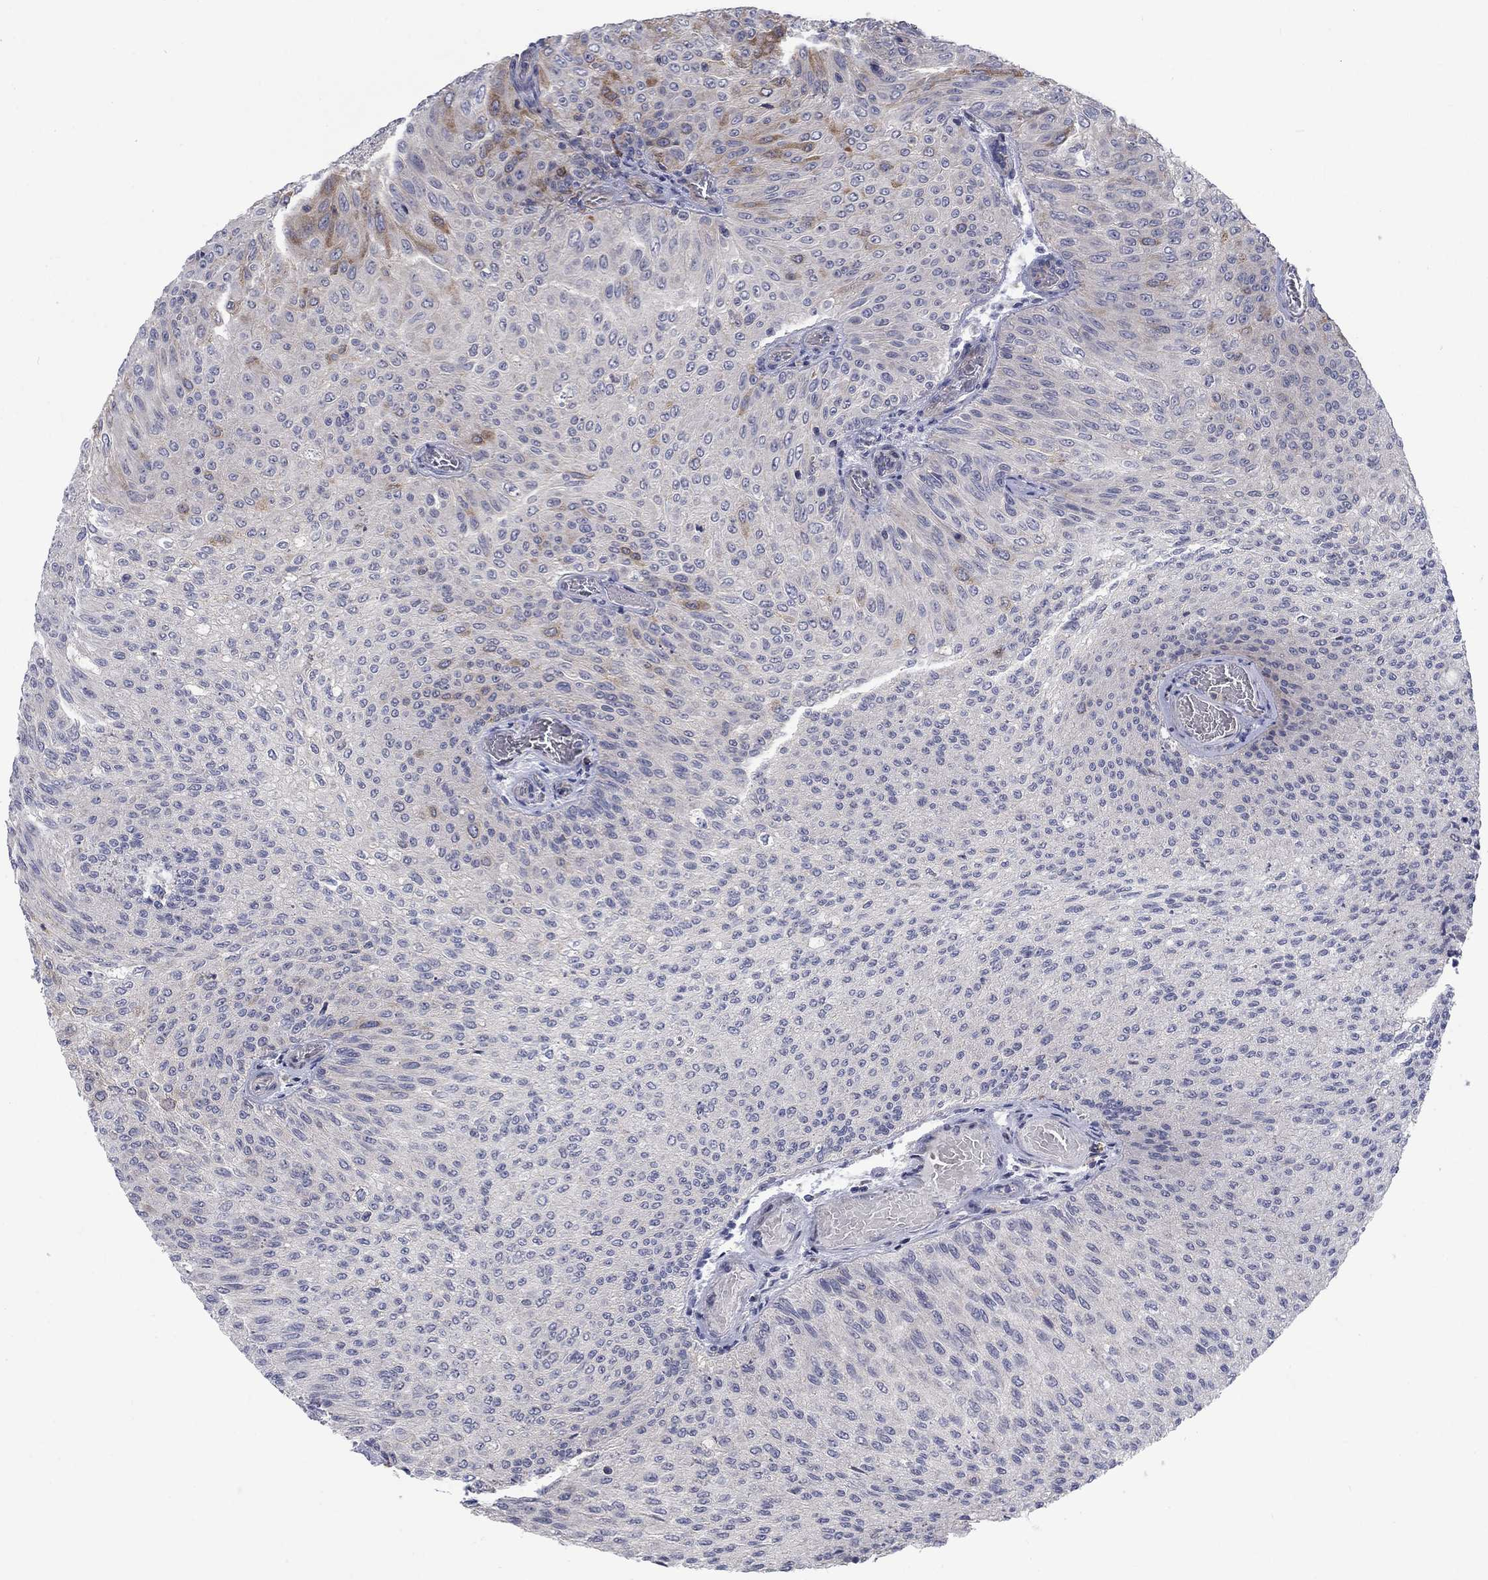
{"staining": {"intensity": "weak", "quantity": "<25%", "location": "cytoplasmic/membranous"}, "tissue": "urothelial cancer", "cell_type": "Tumor cells", "image_type": "cancer", "snomed": [{"axis": "morphology", "description": "Urothelial carcinoma, Low grade"}, {"axis": "topography", "description": "Ureter, NOS"}, {"axis": "topography", "description": "Urinary bladder"}], "caption": "Human low-grade urothelial carcinoma stained for a protein using IHC exhibits no positivity in tumor cells.", "gene": "KIF15", "patient": {"sex": "male", "age": 78}}